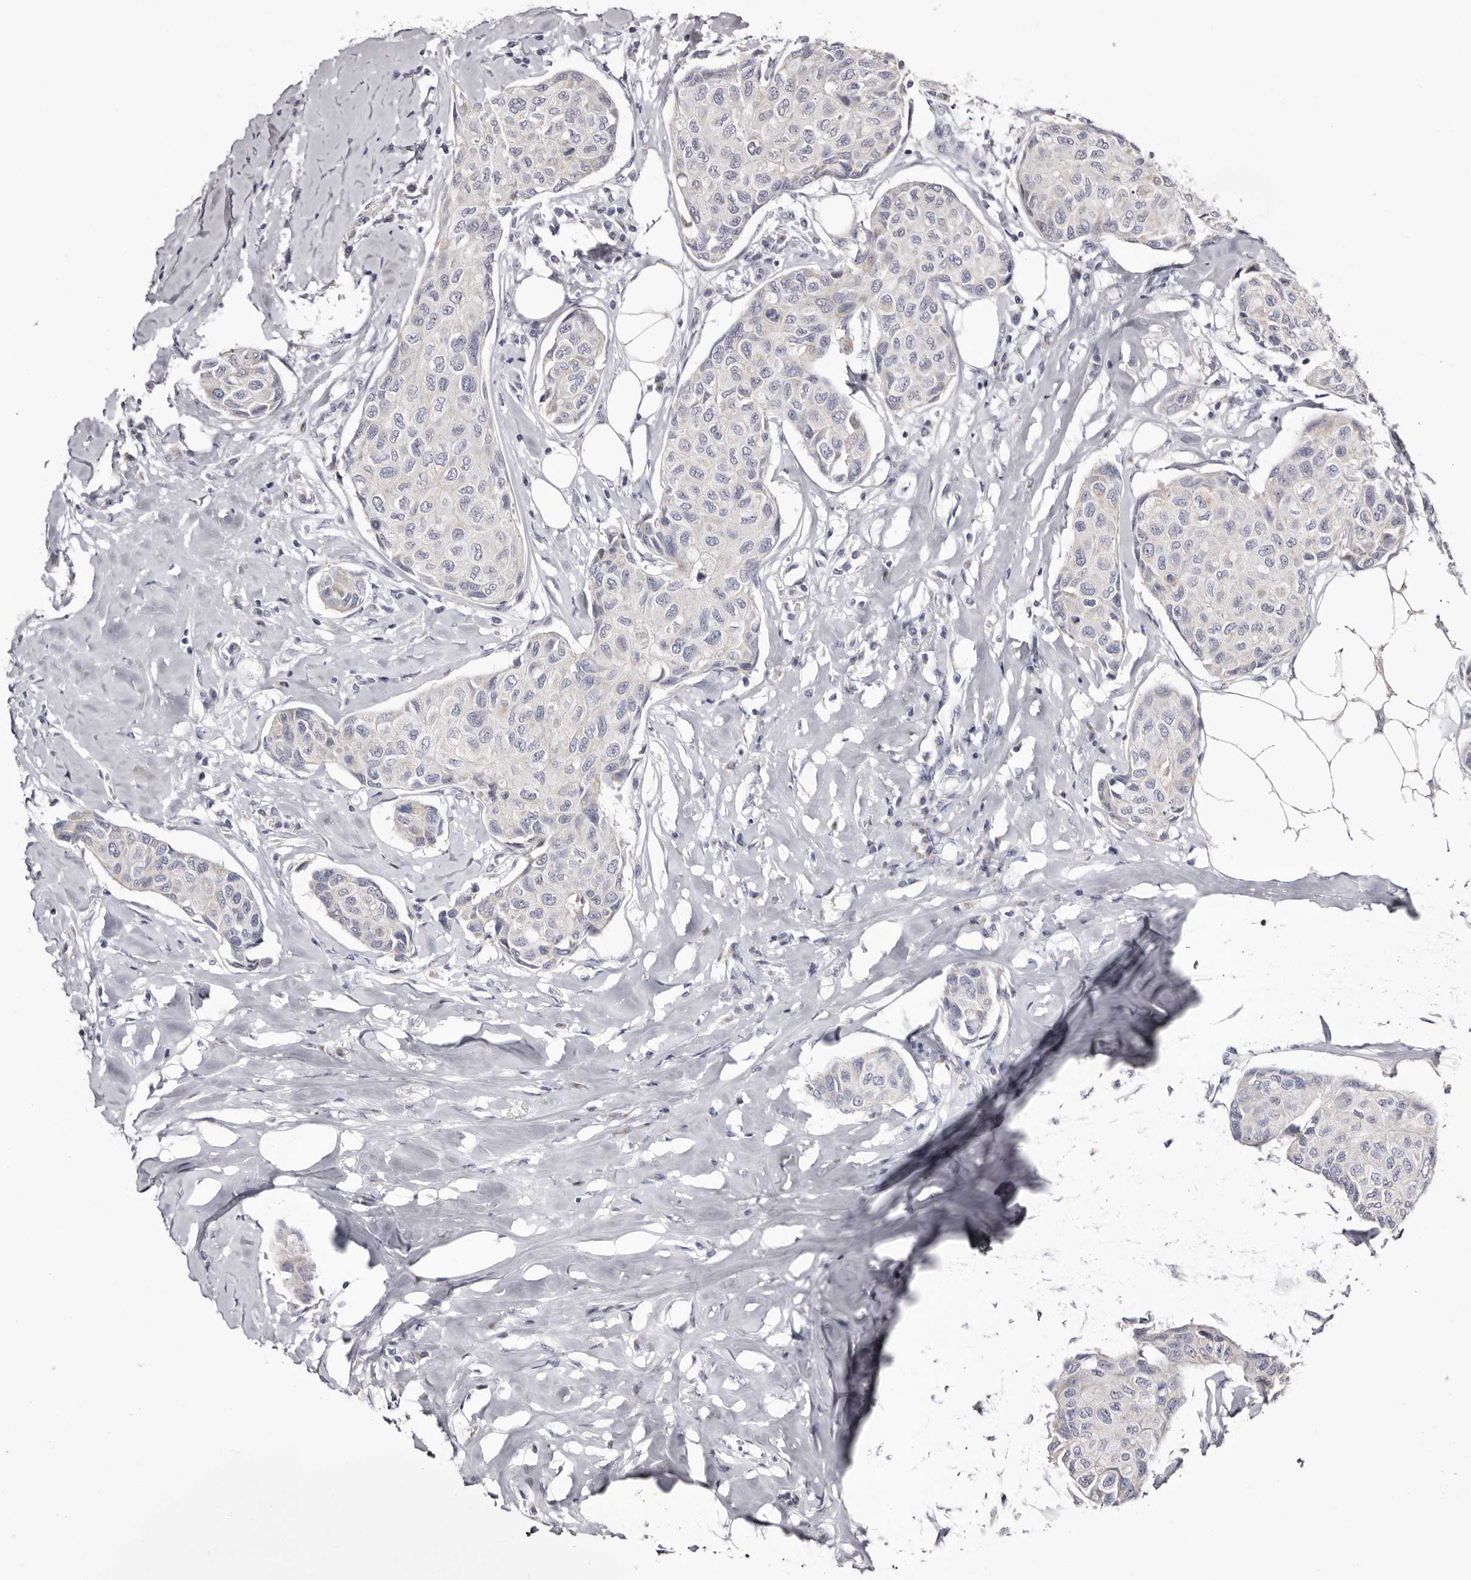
{"staining": {"intensity": "negative", "quantity": "none", "location": "none"}, "tissue": "breast cancer", "cell_type": "Tumor cells", "image_type": "cancer", "snomed": [{"axis": "morphology", "description": "Duct carcinoma"}, {"axis": "topography", "description": "Breast"}], "caption": "Human breast invasive ductal carcinoma stained for a protein using IHC shows no staining in tumor cells.", "gene": "CASQ1", "patient": {"sex": "female", "age": 80}}